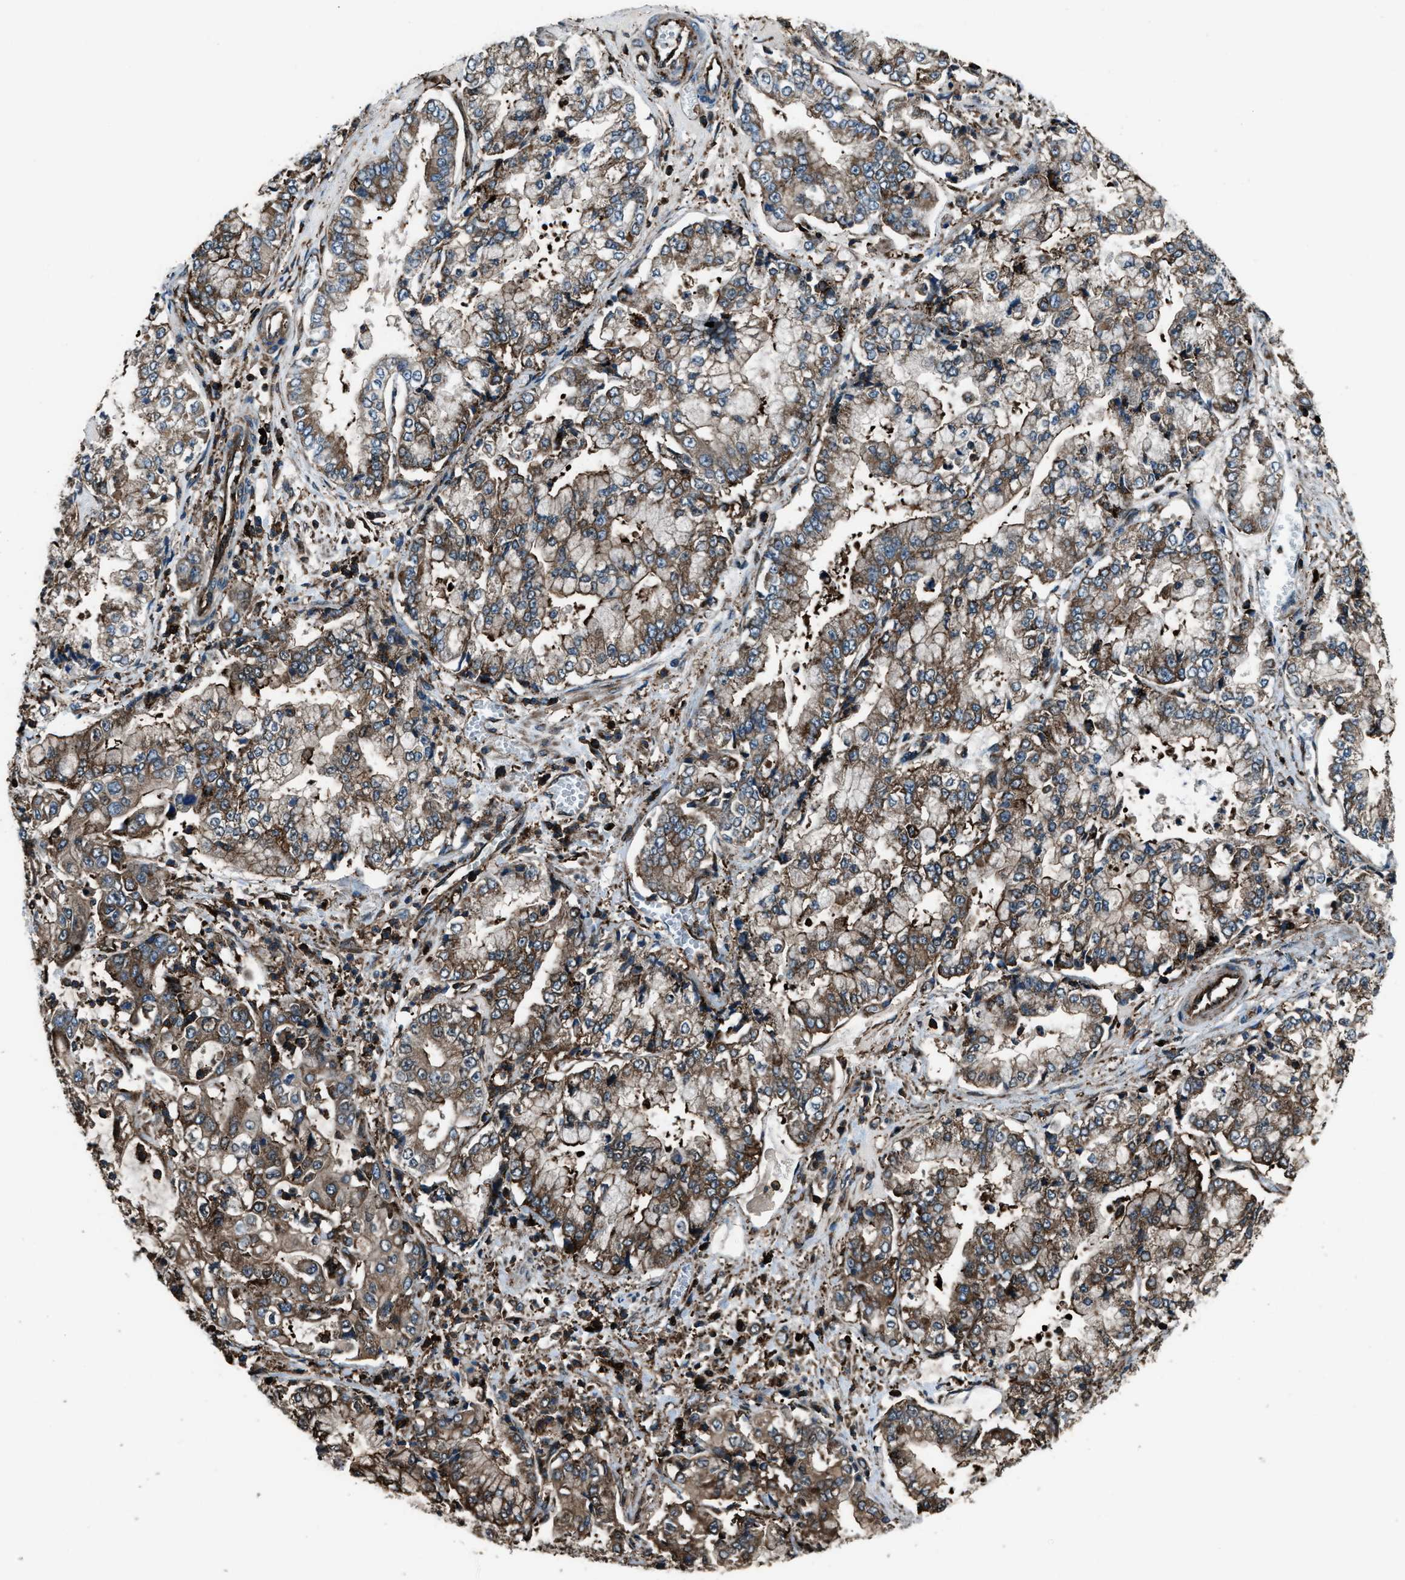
{"staining": {"intensity": "moderate", "quantity": ">75%", "location": "cytoplasmic/membranous"}, "tissue": "stomach cancer", "cell_type": "Tumor cells", "image_type": "cancer", "snomed": [{"axis": "morphology", "description": "Adenocarcinoma, NOS"}, {"axis": "topography", "description": "Stomach"}], "caption": "High-magnification brightfield microscopy of stomach adenocarcinoma stained with DAB (brown) and counterstained with hematoxylin (blue). tumor cells exhibit moderate cytoplasmic/membranous staining is identified in approximately>75% of cells.", "gene": "SNX30", "patient": {"sex": "male", "age": 76}}